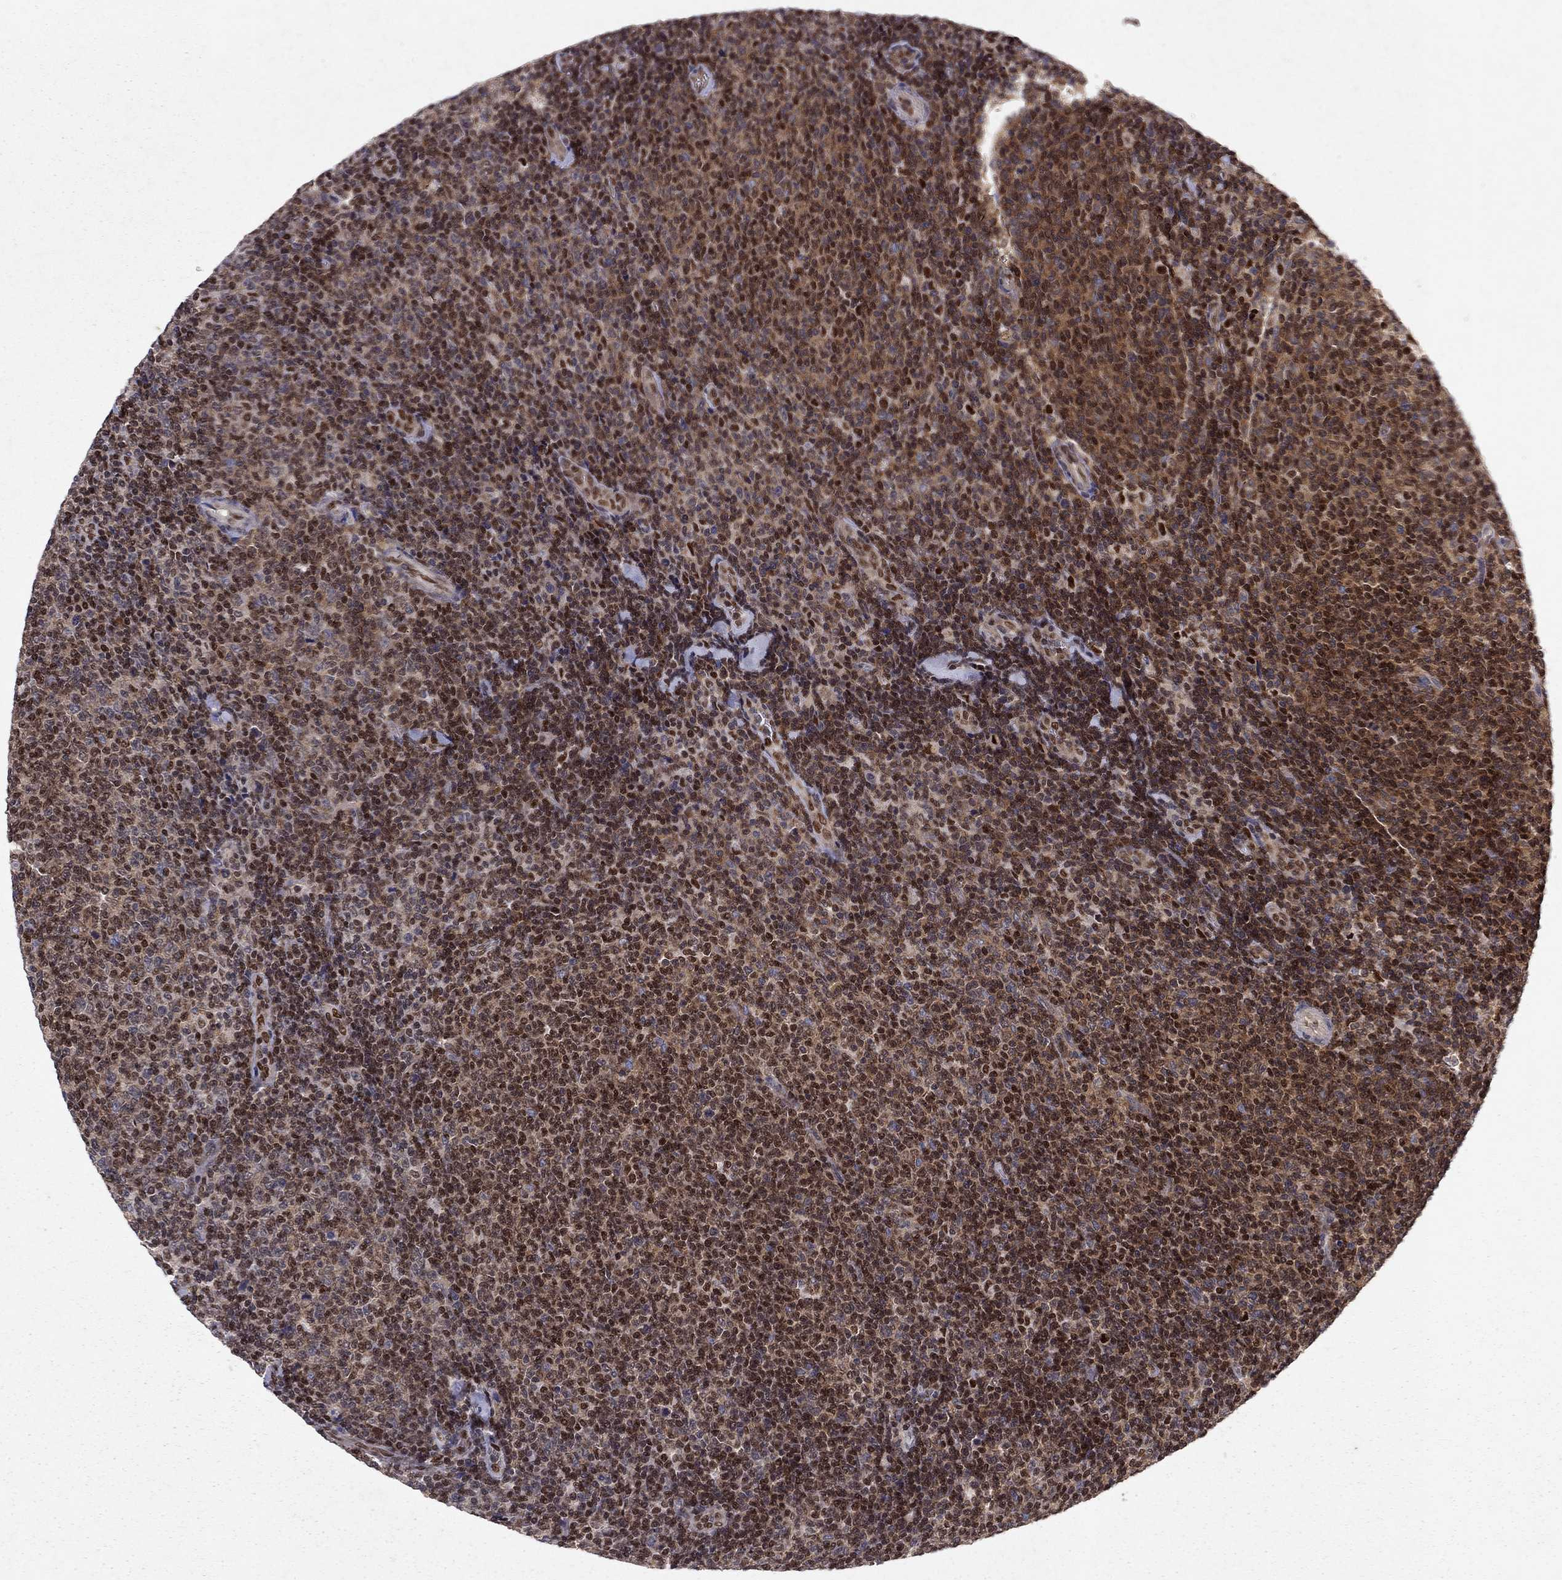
{"staining": {"intensity": "moderate", "quantity": ">75%", "location": "nuclear"}, "tissue": "lymphoma", "cell_type": "Tumor cells", "image_type": "cancer", "snomed": [{"axis": "morphology", "description": "Malignant lymphoma, non-Hodgkin's type, Low grade"}, {"axis": "topography", "description": "Lymph node"}], "caption": "Immunohistochemistry (IHC) of lymphoma displays medium levels of moderate nuclear staining in approximately >75% of tumor cells.", "gene": "CRTC1", "patient": {"sex": "male", "age": 52}}